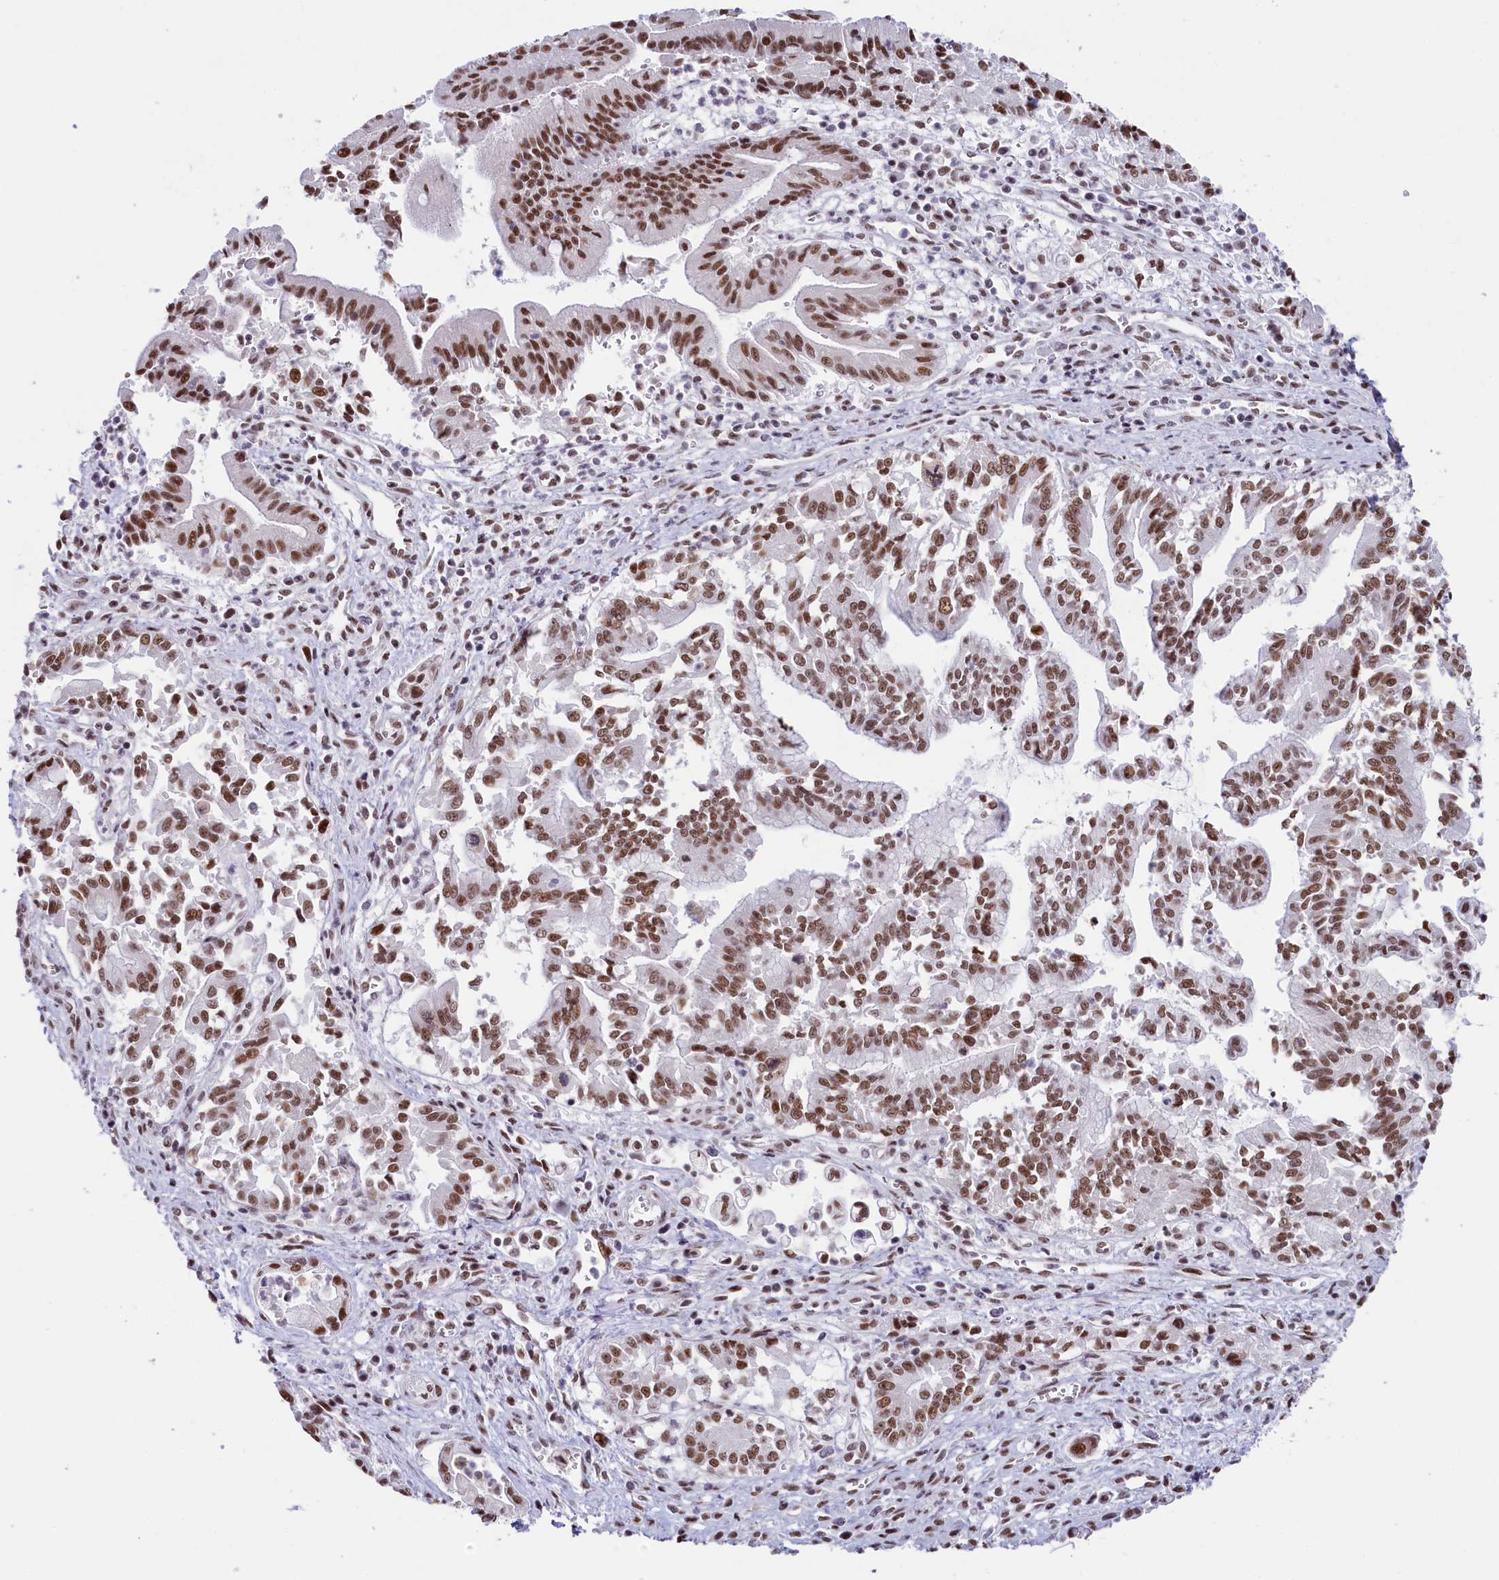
{"staining": {"intensity": "moderate", "quantity": ">75%", "location": "nuclear"}, "tissue": "pancreatic cancer", "cell_type": "Tumor cells", "image_type": "cancer", "snomed": [{"axis": "morphology", "description": "Adenocarcinoma, NOS"}, {"axis": "topography", "description": "Pancreas"}], "caption": "Adenocarcinoma (pancreatic) stained with DAB immunohistochemistry (IHC) shows medium levels of moderate nuclear staining in about >75% of tumor cells.", "gene": "SNRNP70", "patient": {"sex": "male", "age": 78}}